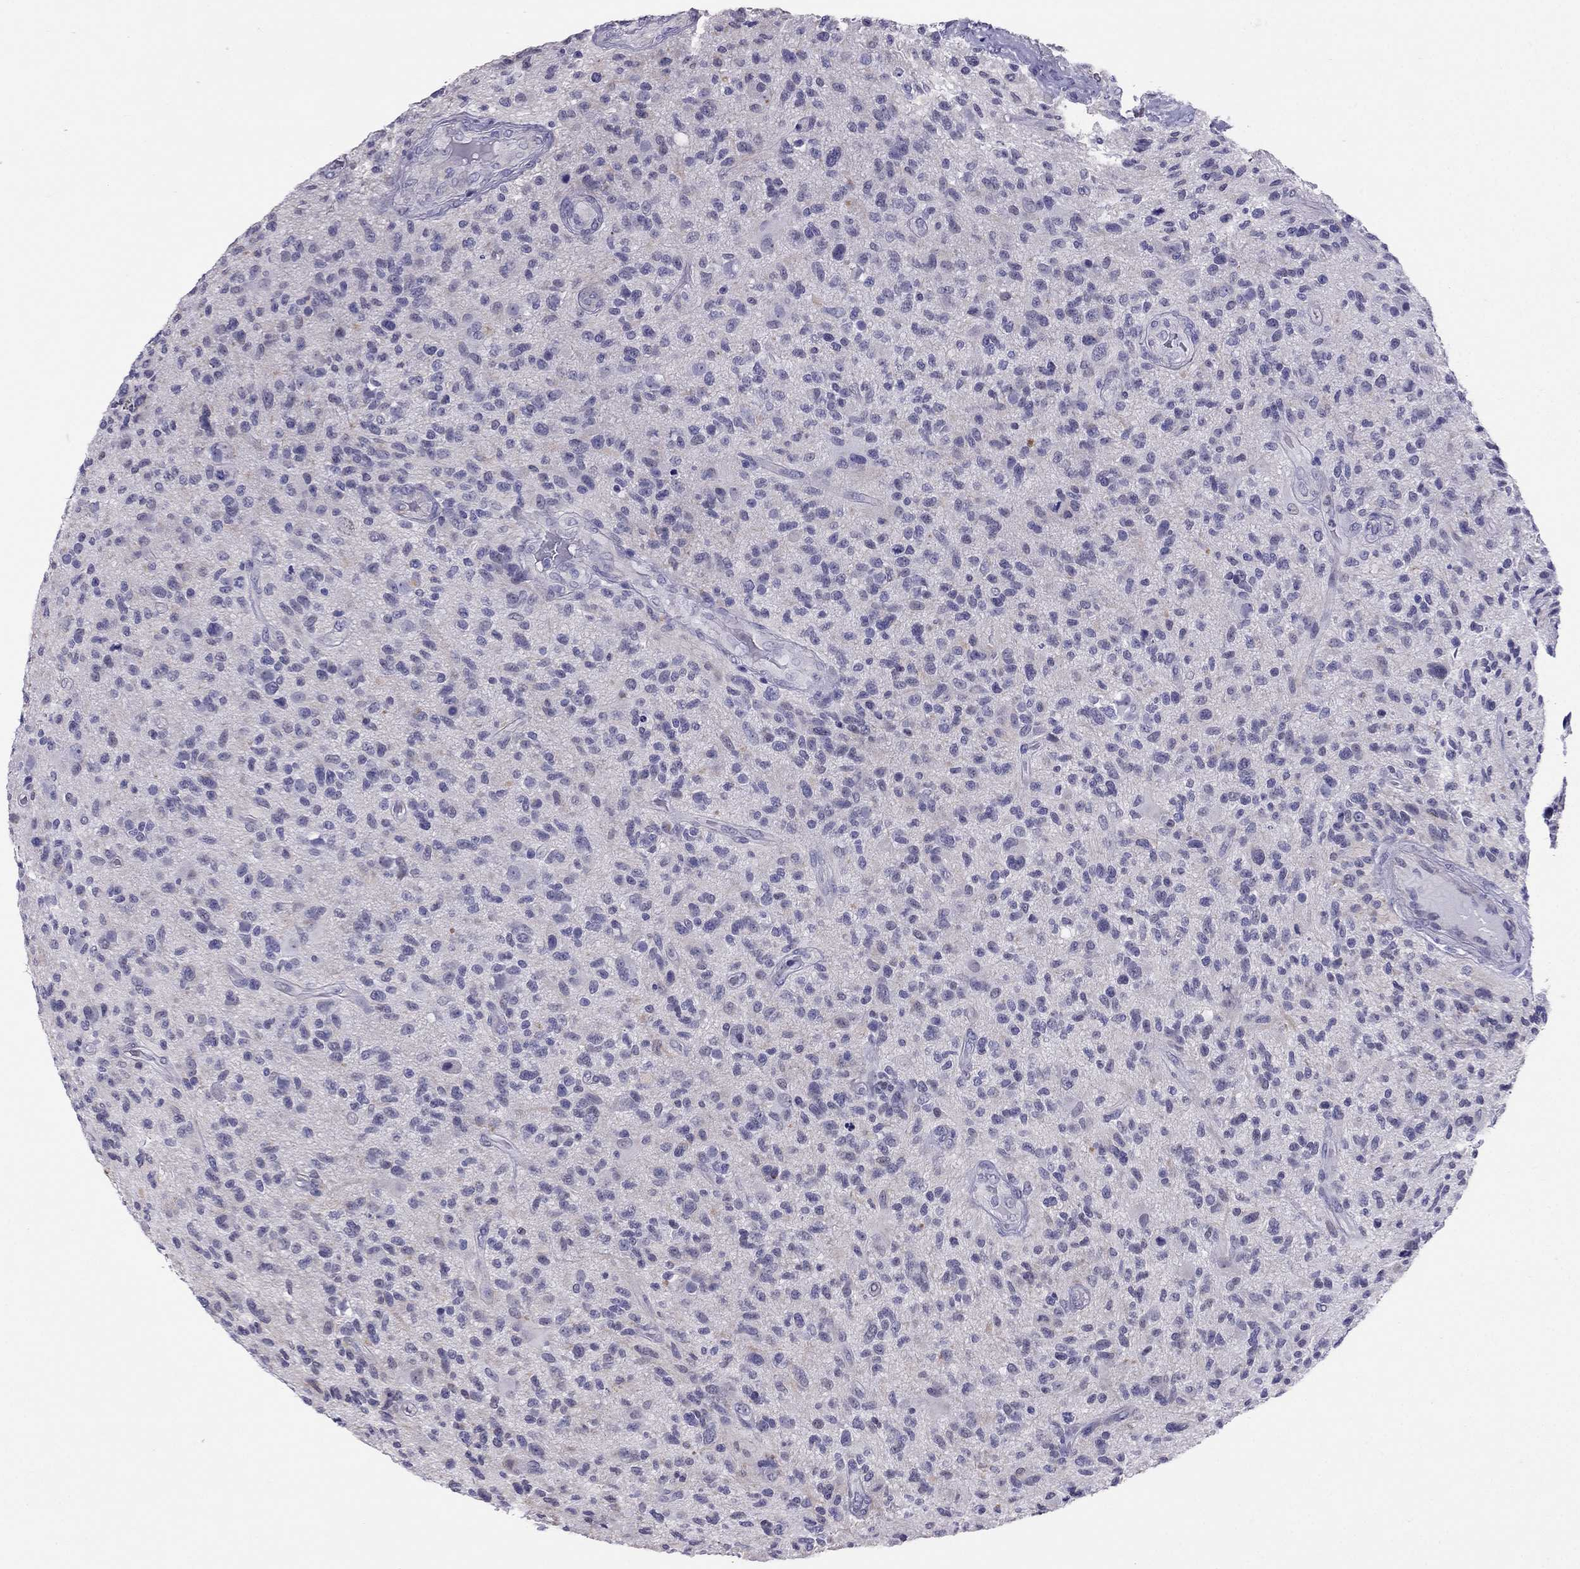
{"staining": {"intensity": "negative", "quantity": "none", "location": "none"}, "tissue": "glioma", "cell_type": "Tumor cells", "image_type": "cancer", "snomed": [{"axis": "morphology", "description": "Glioma, malignant, High grade"}, {"axis": "topography", "description": "Brain"}], "caption": "Human high-grade glioma (malignant) stained for a protein using immunohistochemistry reveals no expression in tumor cells.", "gene": "CROCC2", "patient": {"sex": "male", "age": 47}}